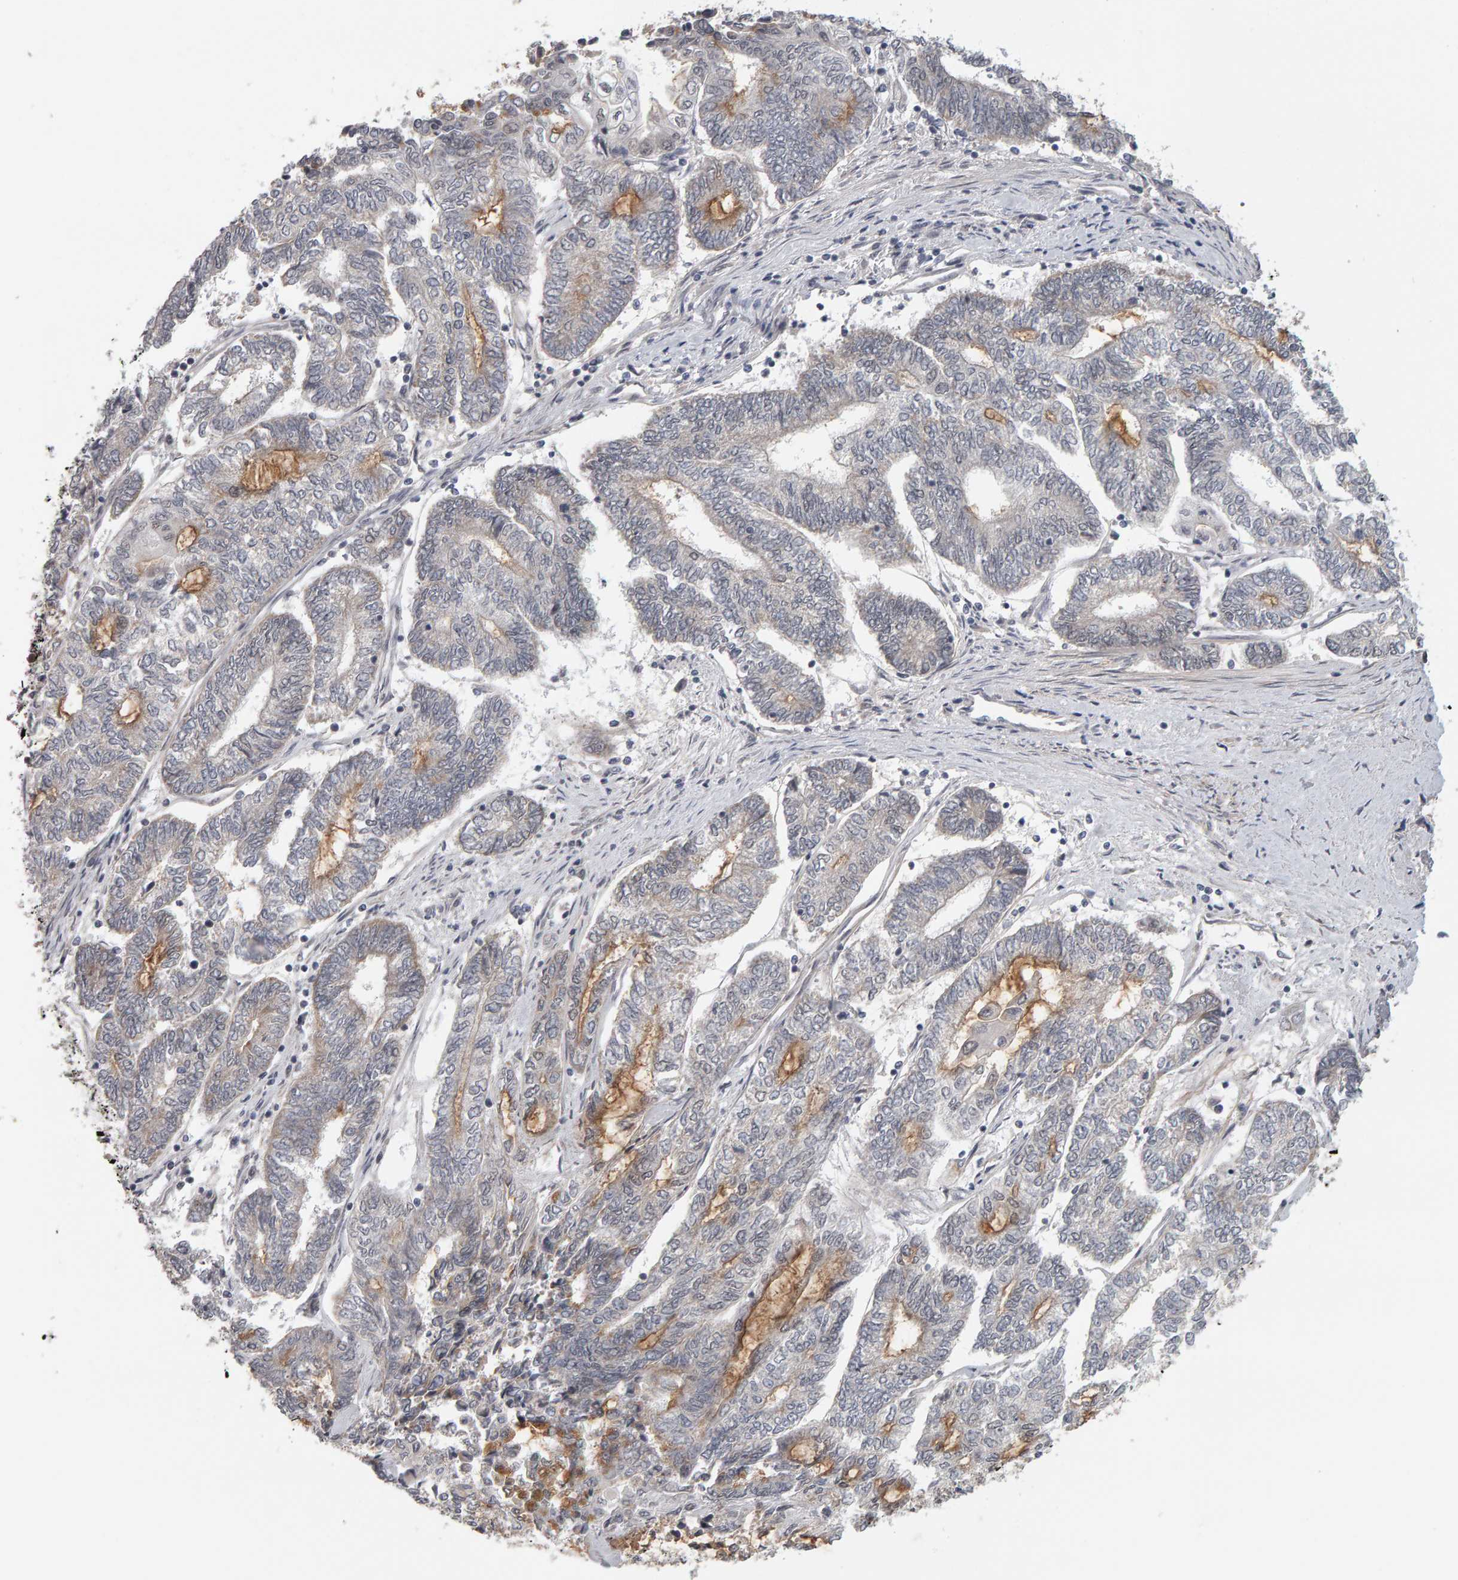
{"staining": {"intensity": "moderate", "quantity": "<25%", "location": "cytoplasmic/membranous"}, "tissue": "endometrial cancer", "cell_type": "Tumor cells", "image_type": "cancer", "snomed": [{"axis": "morphology", "description": "Adenocarcinoma, NOS"}, {"axis": "topography", "description": "Uterus"}, {"axis": "topography", "description": "Endometrium"}], "caption": "Tumor cells reveal low levels of moderate cytoplasmic/membranous staining in approximately <25% of cells in human adenocarcinoma (endometrial).", "gene": "DAP3", "patient": {"sex": "female", "age": 70}}